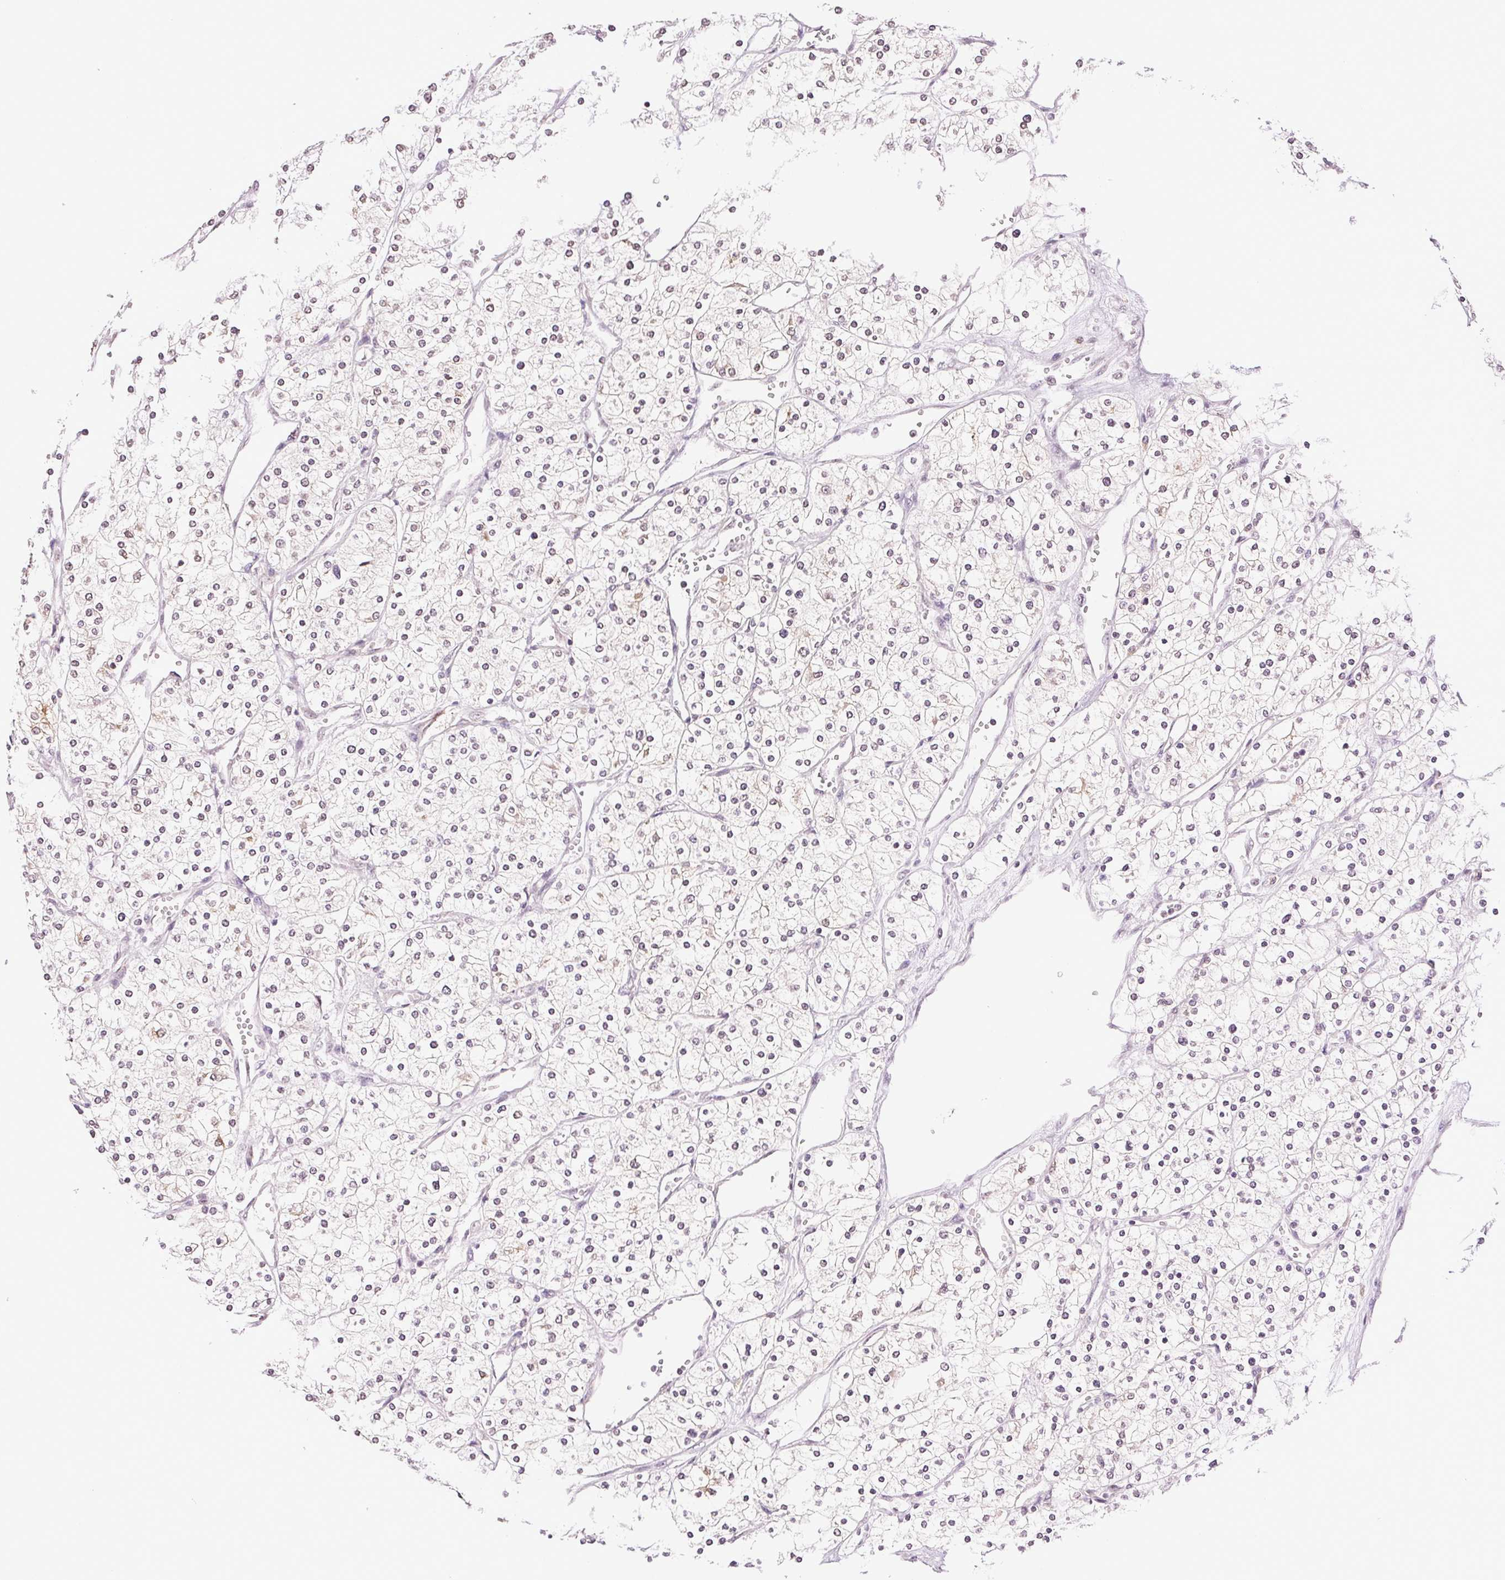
{"staining": {"intensity": "negative", "quantity": "none", "location": "none"}, "tissue": "renal cancer", "cell_type": "Tumor cells", "image_type": "cancer", "snomed": [{"axis": "morphology", "description": "Adenocarcinoma, NOS"}, {"axis": "topography", "description": "Kidney"}], "caption": "Renal adenocarcinoma was stained to show a protein in brown. There is no significant positivity in tumor cells. (Stains: DAB immunohistochemistry with hematoxylin counter stain, Microscopy: brightfield microscopy at high magnification).", "gene": "TNNT3", "patient": {"sex": "male", "age": 80}}